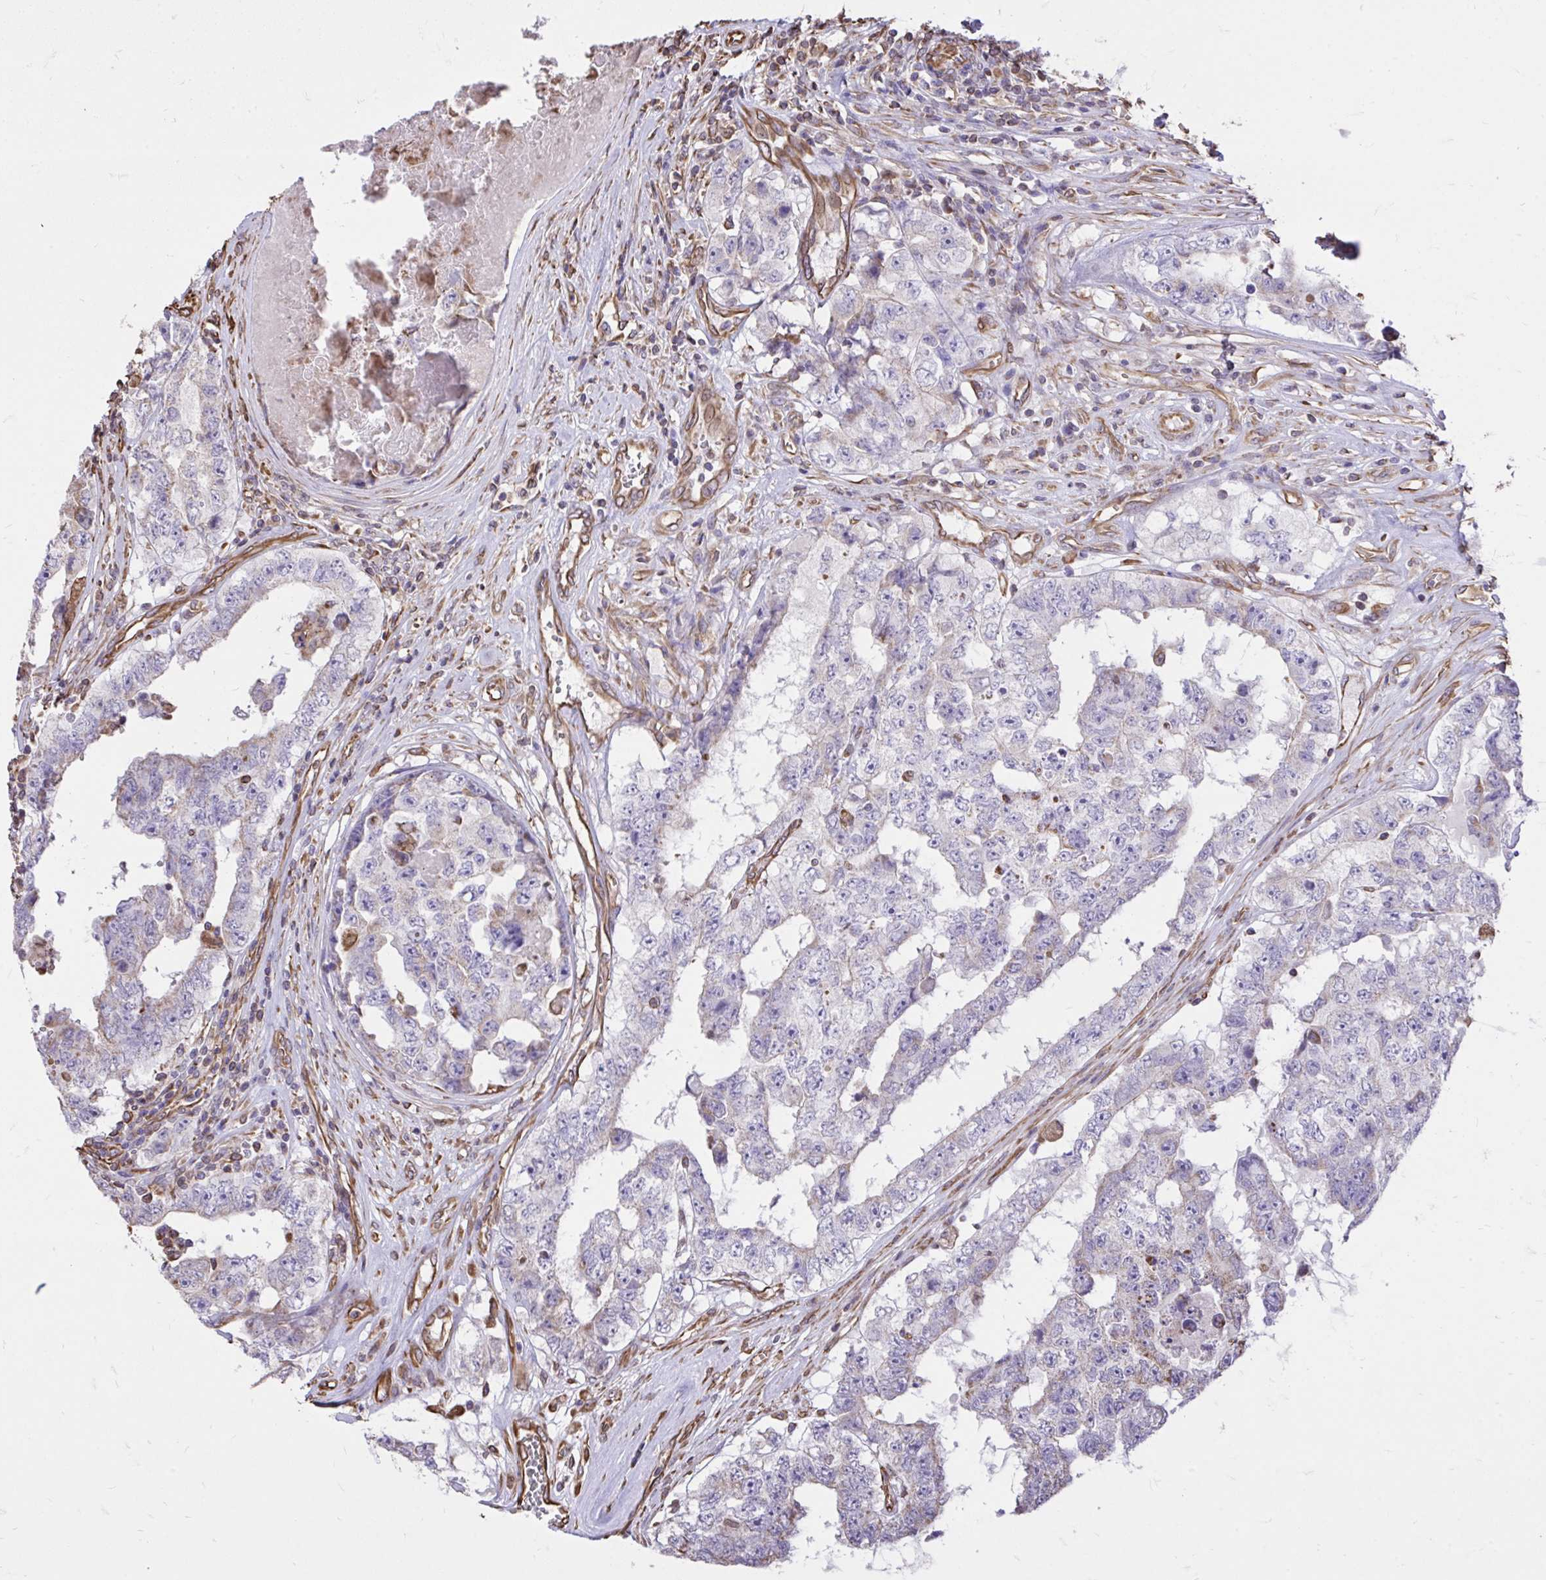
{"staining": {"intensity": "weak", "quantity": "<25%", "location": "cytoplasmic/membranous"}, "tissue": "testis cancer", "cell_type": "Tumor cells", "image_type": "cancer", "snomed": [{"axis": "morphology", "description": "Normal tissue, NOS"}, {"axis": "morphology", "description": "Carcinoma, Embryonal, NOS"}, {"axis": "topography", "description": "Testis"}, {"axis": "topography", "description": "Epididymis"}], "caption": "Testis cancer (embryonal carcinoma) stained for a protein using IHC displays no staining tumor cells.", "gene": "RNF103", "patient": {"sex": "male", "age": 25}}